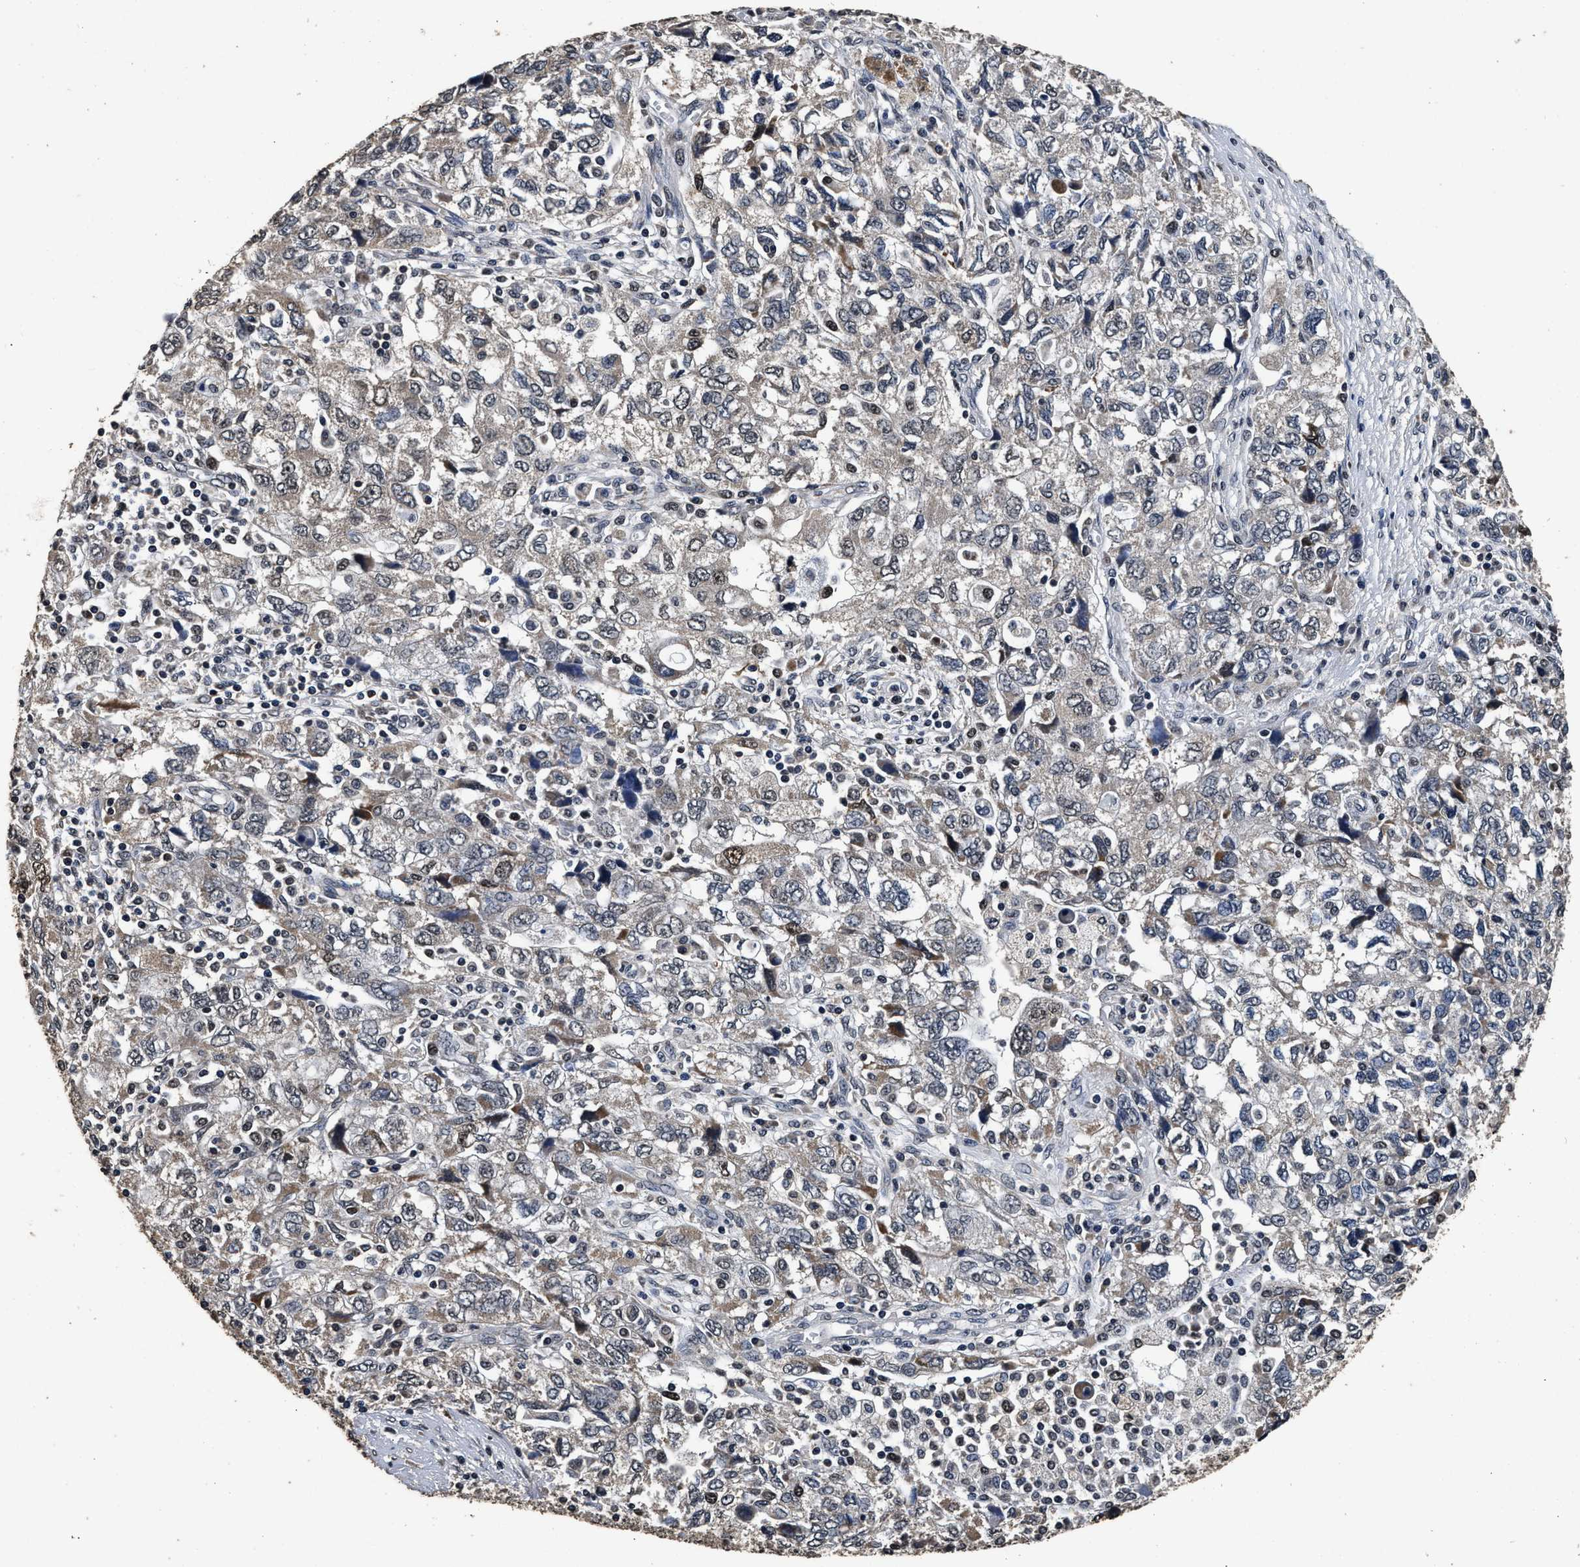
{"staining": {"intensity": "moderate", "quantity": "<25%", "location": "nuclear"}, "tissue": "ovarian cancer", "cell_type": "Tumor cells", "image_type": "cancer", "snomed": [{"axis": "morphology", "description": "Carcinoma, NOS"}, {"axis": "morphology", "description": "Cystadenocarcinoma, serous, NOS"}, {"axis": "topography", "description": "Ovary"}], "caption": "Brown immunohistochemical staining in ovarian cancer shows moderate nuclear staining in approximately <25% of tumor cells.", "gene": "CSTF1", "patient": {"sex": "female", "age": 69}}